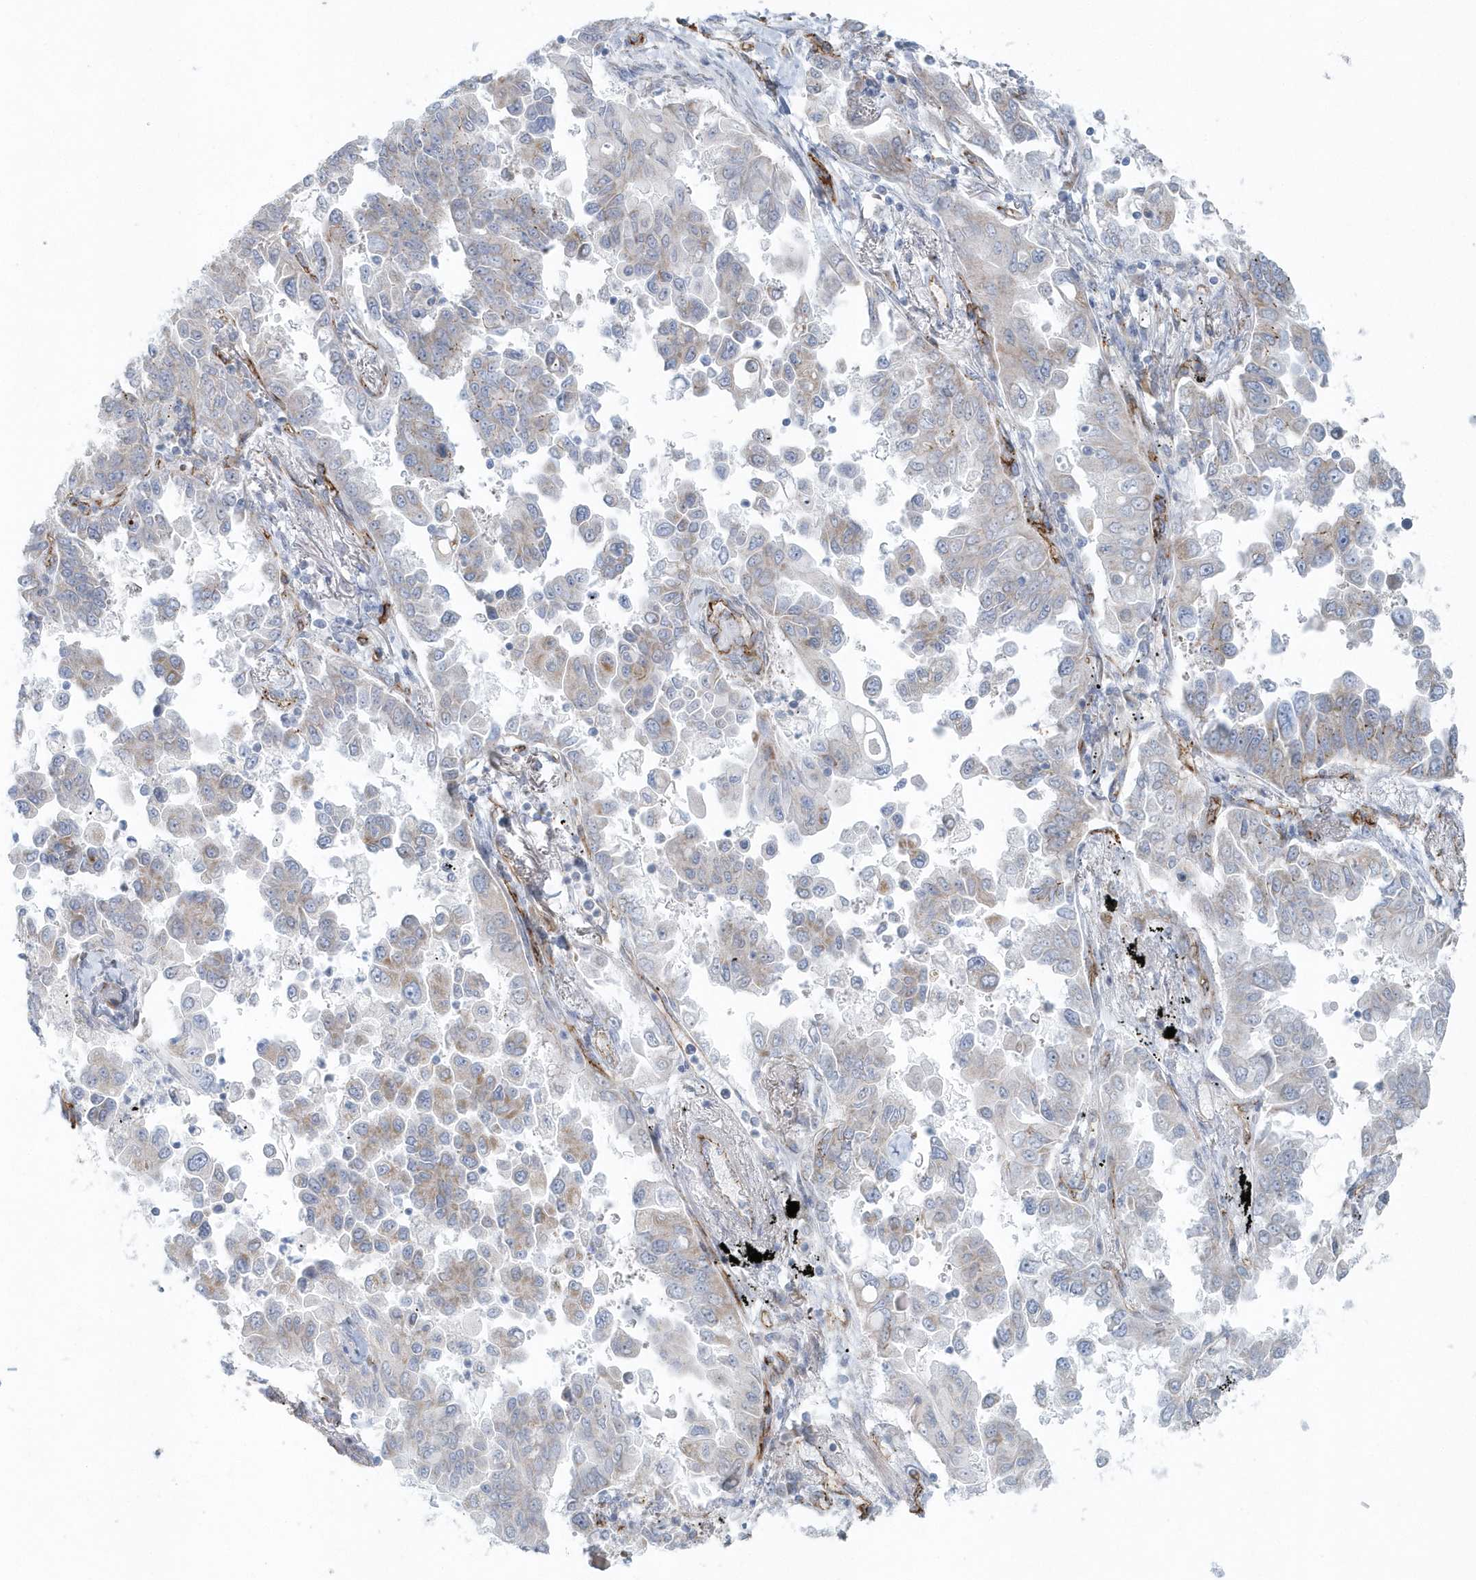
{"staining": {"intensity": "weak", "quantity": "25%-75%", "location": "cytoplasmic/membranous"}, "tissue": "lung cancer", "cell_type": "Tumor cells", "image_type": "cancer", "snomed": [{"axis": "morphology", "description": "Adenocarcinoma, NOS"}, {"axis": "topography", "description": "Lung"}], "caption": "An immunohistochemistry image of tumor tissue is shown. Protein staining in brown highlights weak cytoplasmic/membranous positivity in lung cancer (adenocarcinoma) within tumor cells.", "gene": "GPR152", "patient": {"sex": "female", "age": 67}}